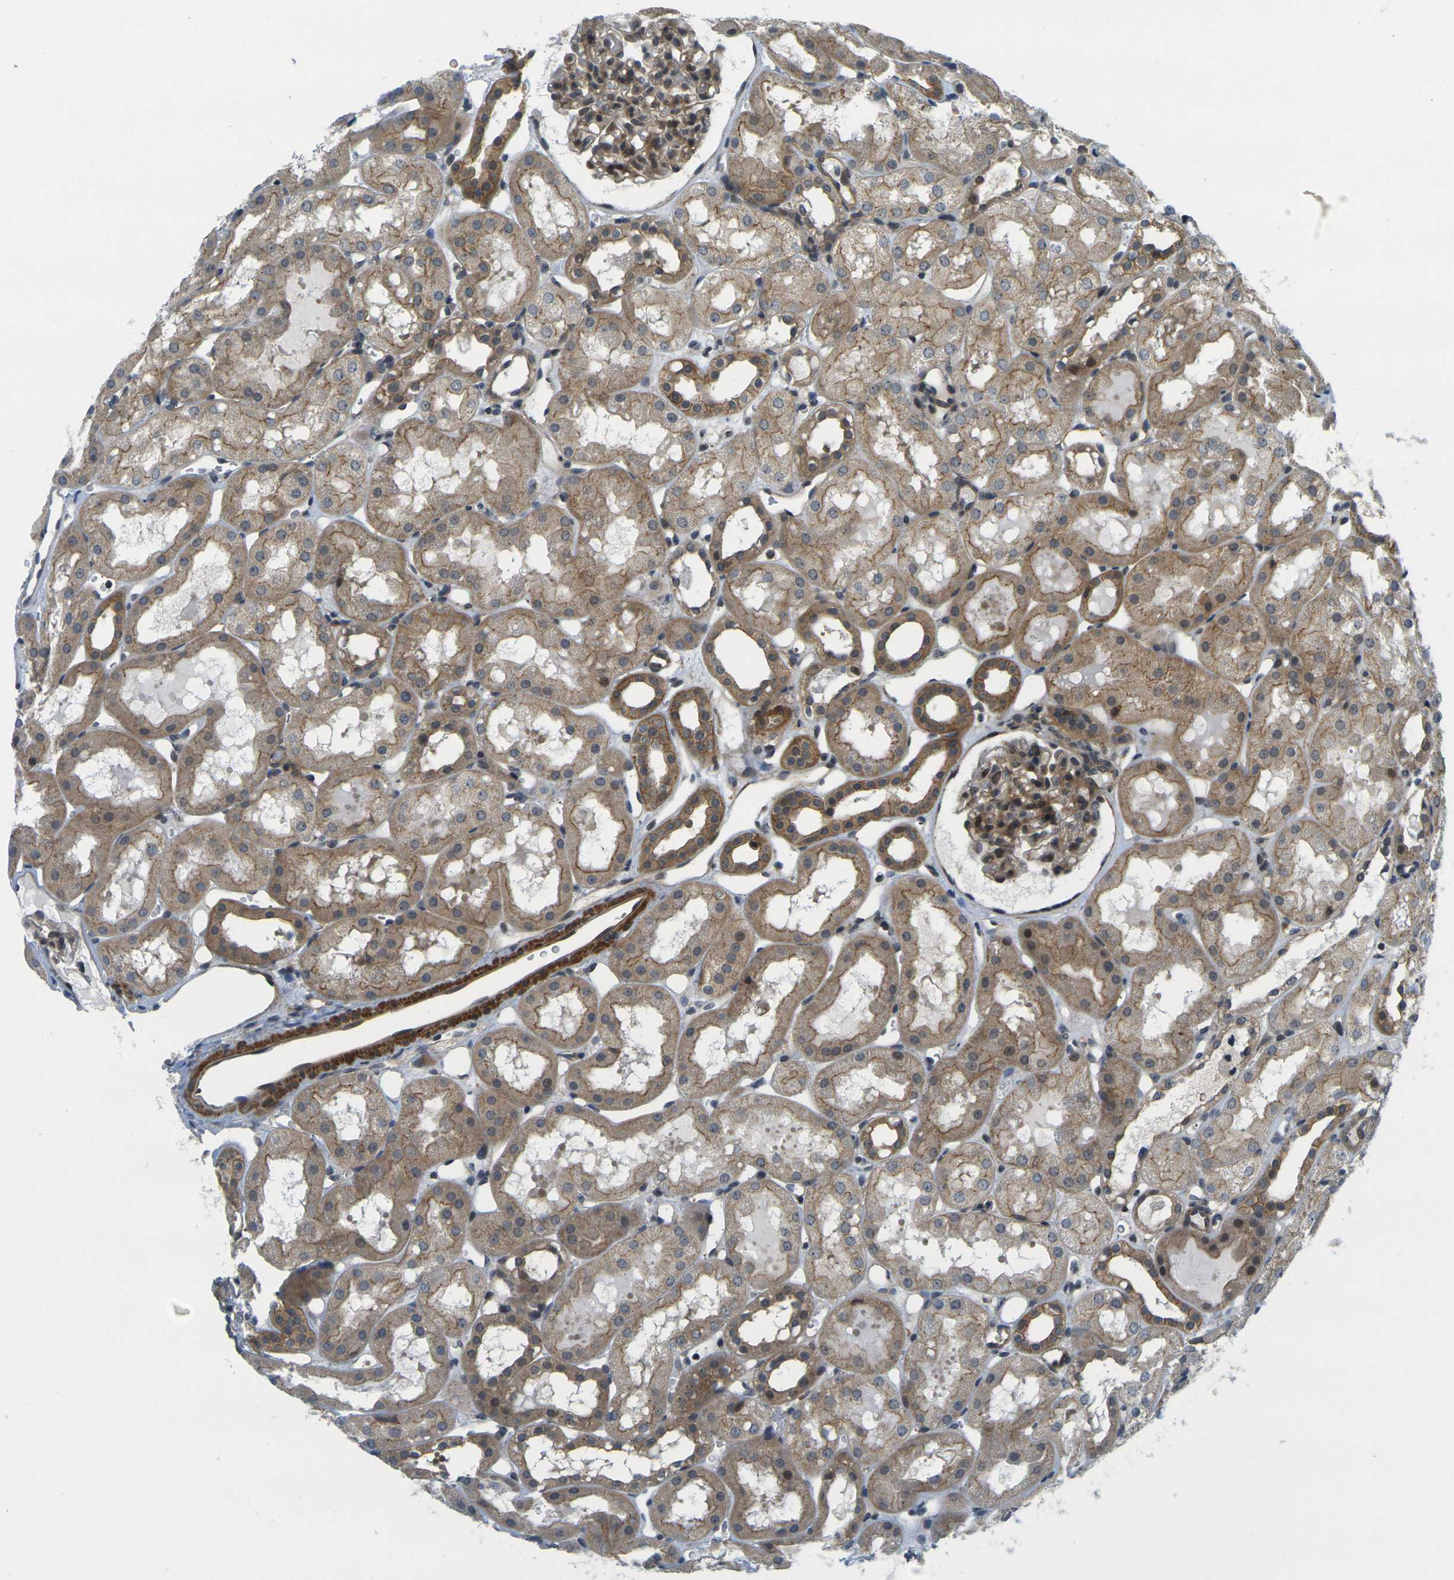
{"staining": {"intensity": "moderate", "quantity": ">75%", "location": "cytoplasmic/membranous"}, "tissue": "kidney", "cell_type": "Cells in glomeruli", "image_type": "normal", "snomed": [{"axis": "morphology", "description": "Normal tissue, NOS"}, {"axis": "topography", "description": "Kidney"}, {"axis": "topography", "description": "Urinary bladder"}], "caption": "This image reveals IHC staining of unremarkable kidney, with medium moderate cytoplasmic/membranous staining in approximately >75% of cells in glomeruli.", "gene": "KCTD10", "patient": {"sex": "male", "age": 16}}